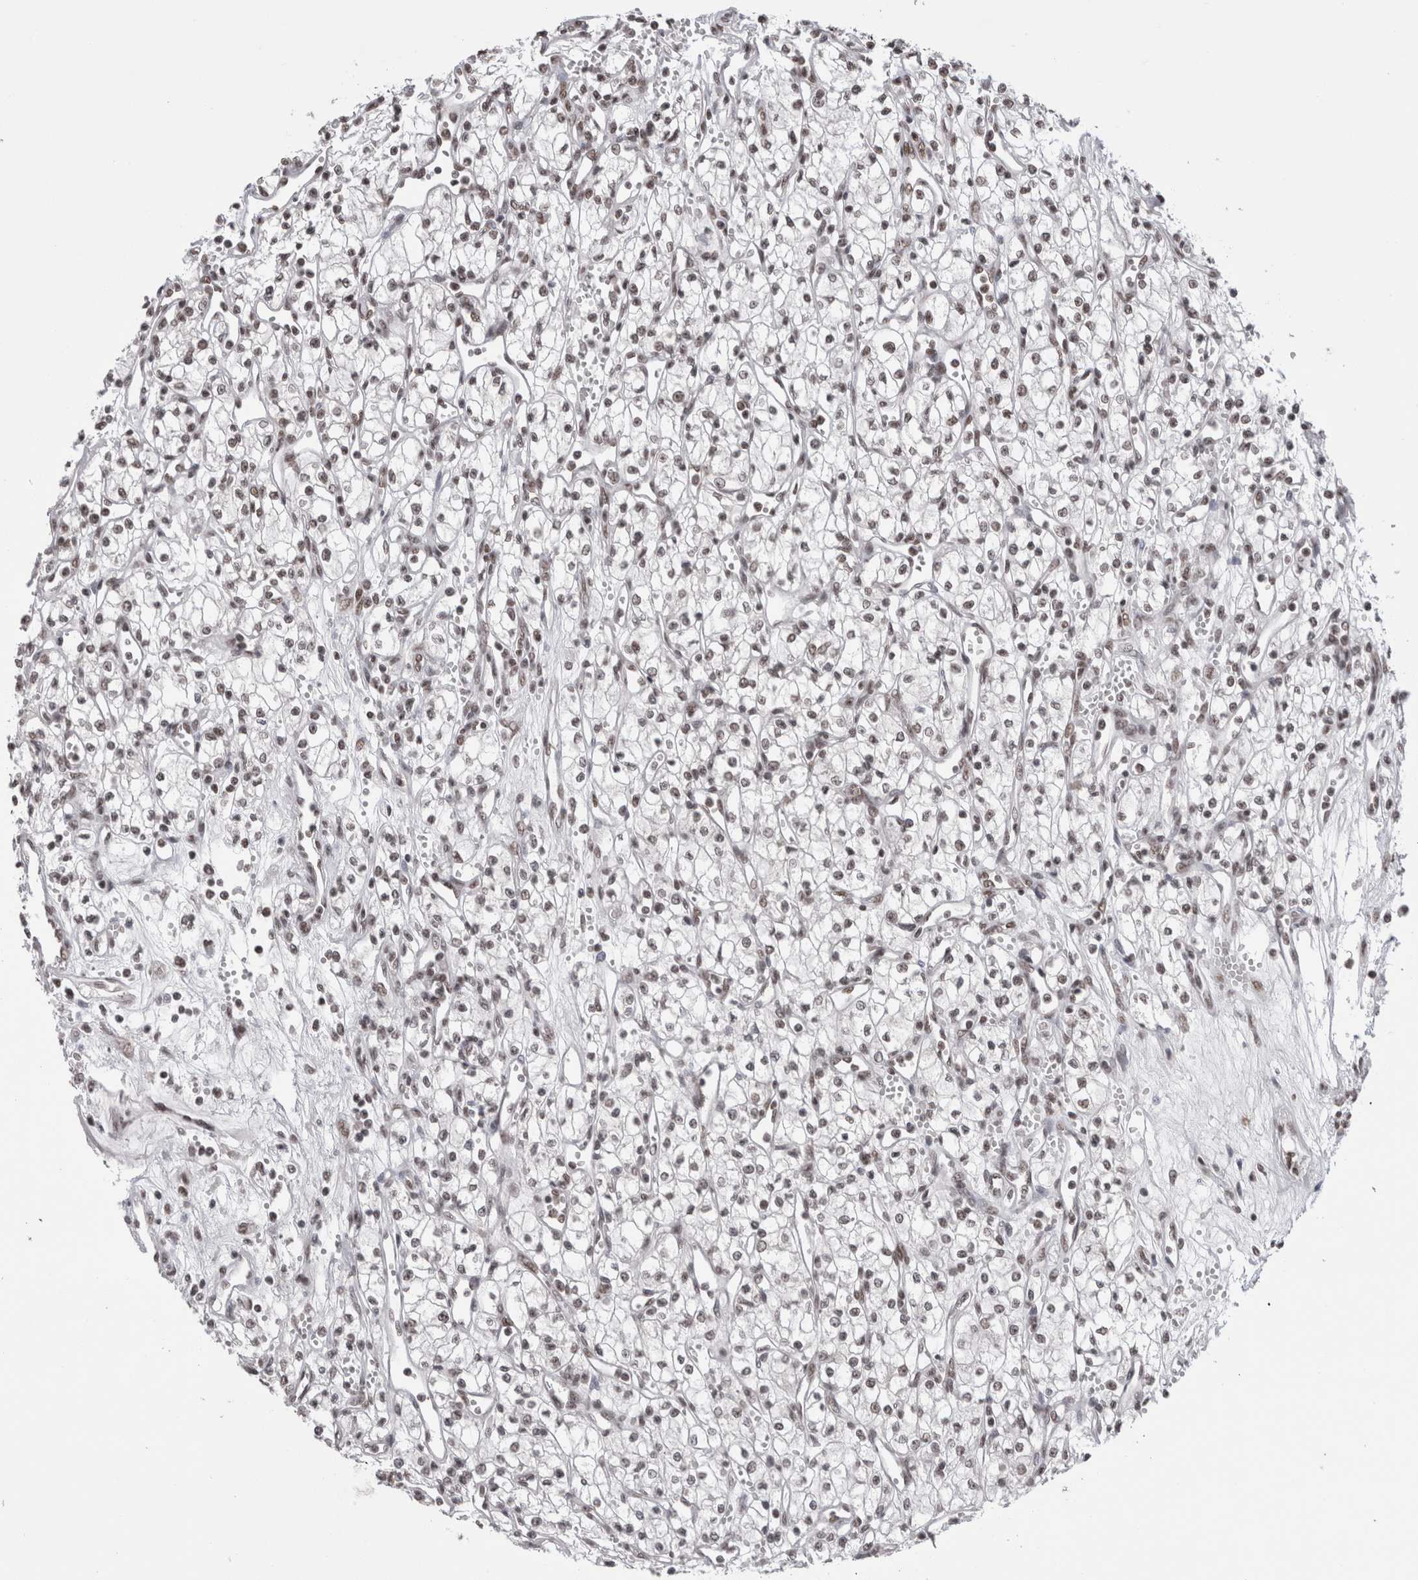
{"staining": {"intensity": "weak", "quantity": ">75%", "location": "nuclear"}, "tissue": "renal cancer", "cell_type": "Tumor cells", "image_type": "cancer", "snomed": [{"axis": "morphology", "description": "Adenocarcinoma, NOS"}, {"axis": "topography", "description": "Kidney"}], "caption": "Protein staining by immunohistochemistry (IHC) shows weak nuclear expression in about >75% of tumor cells in renal adenocarcinoma. (Stains: DAB (3,3'-diaminobenzidine) in brown, nuclei in blue, Microscopy: brightfield microscopy at high magnification).", "gene": "SMC1A", "patient": {"sex": "male", "age": 59}}